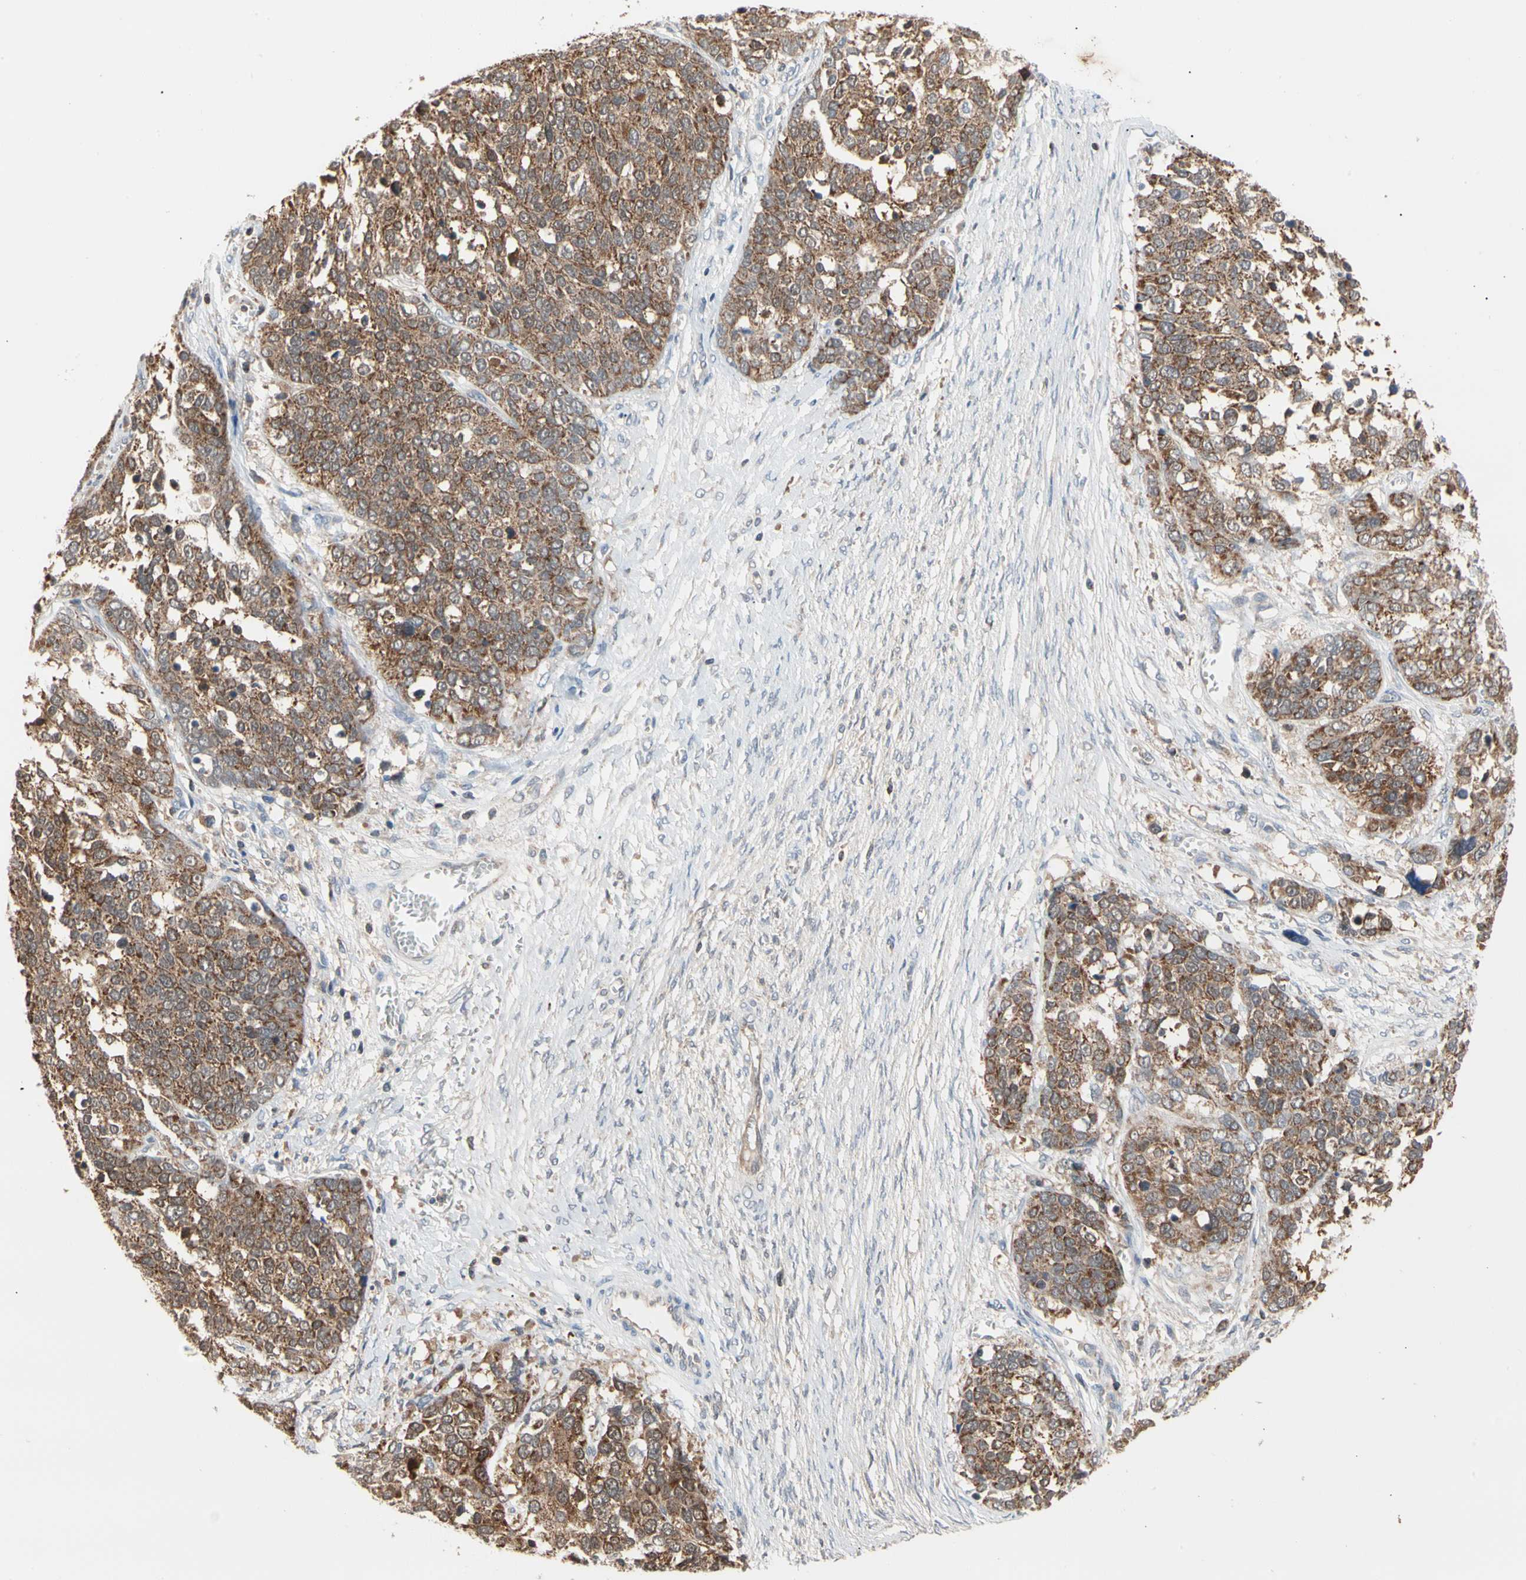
{"staining": {"intensity": "moderate", "quantity": ">75%", "location": "cytoplasmic/membranous"}, "tissue": "ovarian cancer", "cell_type": "Tumor cells", "image_type": "cancer", "snomed": [{"axis": "morphology", "description": "Cystadenocarcinoma, serous, NOS"}, {"axis": "topography", "description": "Ovary"}], "caption": "Protein staining of ovarian serous cystadenocarcinoma tissue reveals moderate cytoplasmic/membranous expression in about >75% of tumor cells.", "gene": "MTHFS", "patient": {"sex": "female", "age": 44}}